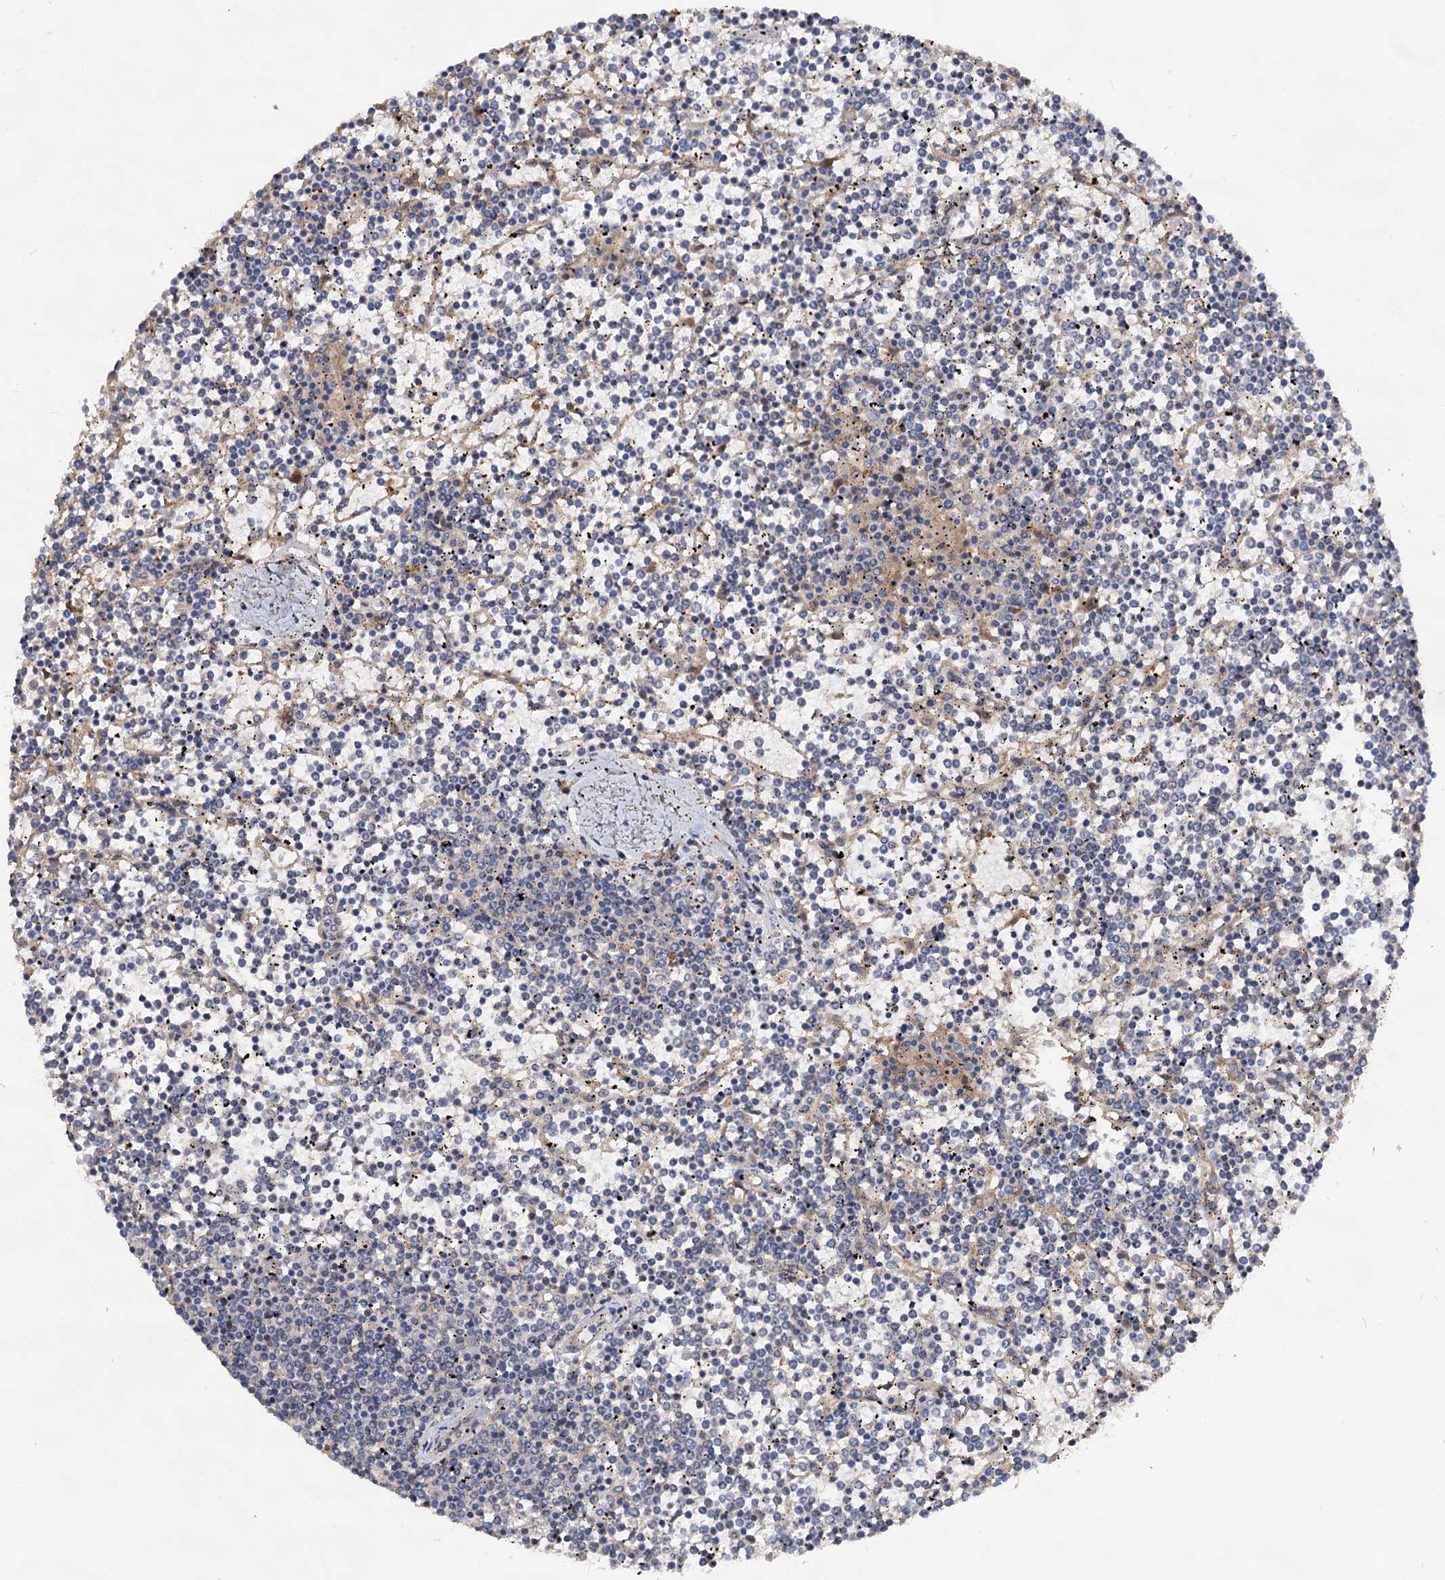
{"staining": {"intensity": "negative", "quantity": "none", "location": "none"}, "tissue": "lymphoma", "cell_type": "Tumor cells", "image_type": "cancer", "snomed": [{"axis": "morphology", "description": "Malignant lymphoma, non-Hodgkin's type, Low grade"}, {"axis": "topography", "description": "Spleen"}], "caption": "A high-resolution photomicrograph shows IHC staining of low-grade malignant lymphoma, non-Hodgkin's type, which demonstrates no significant positivity in tumor cells.", "gene": "VPS29", "patient": {"sex": "female", "age": 19}}